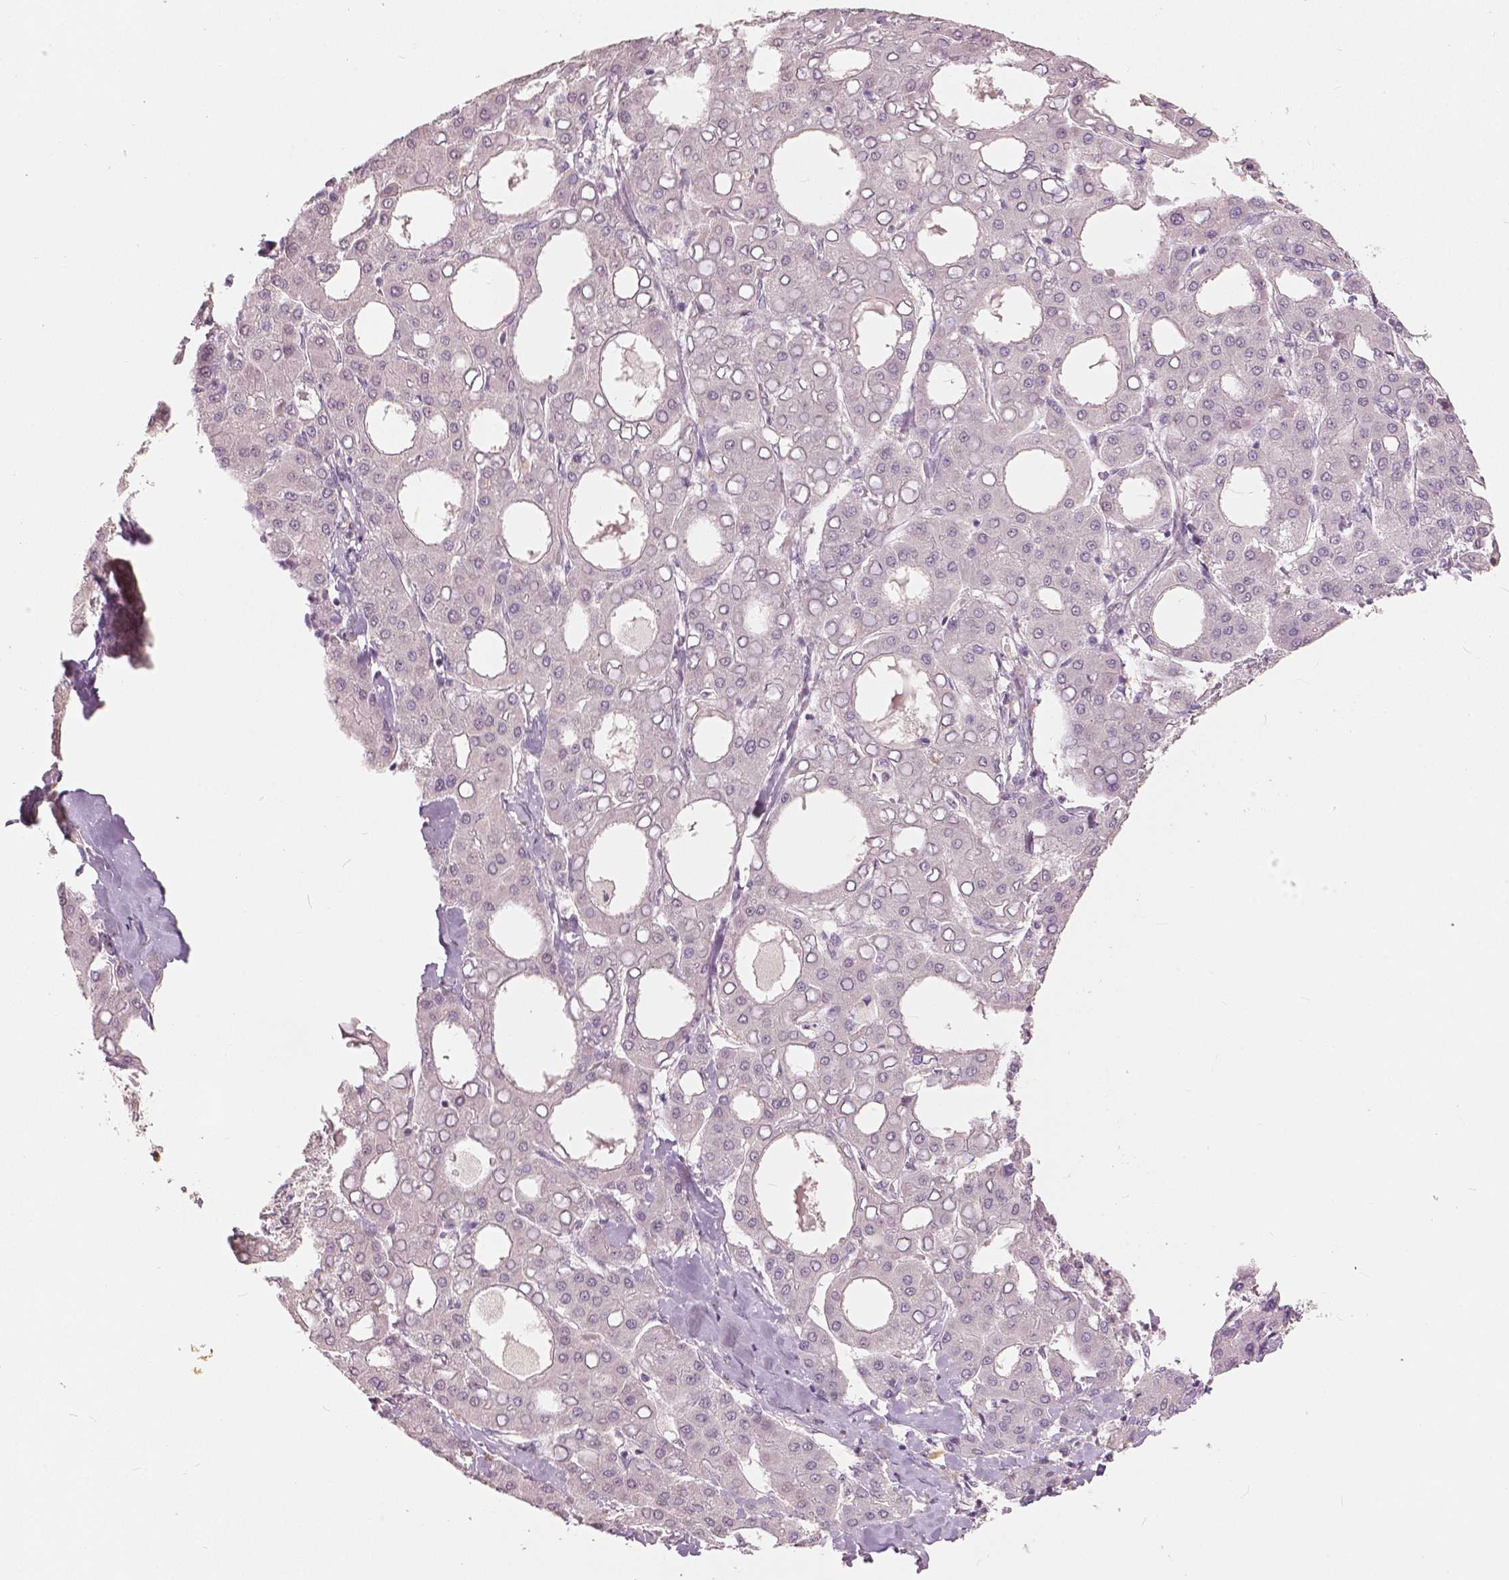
{"staining": {"intensity": "negative", "quantity": "none", "location": "none"}, "tissue": "liver cancer", "cell_type": "Tumor cells", "image_type": "cancer", "snomed": [{"axis": "morphology", "description": "Carcinoma, Hepatocellular, NOS"}, {"axis": "topography", "description": "Liver"}], "caption": "DAB (3,3'-diaminobenzidine) immunohistochemical staining of hepatocellular carcinoma (liver) shows no significant staining in tumor cells. The staining is performed using DAB (3,3'-diaminobenzidine) brown chromogen with nuclei counter-stained in using hematoxylin.", "gene": "NANOG", "patient": {"sex": "male", "age": 65}}